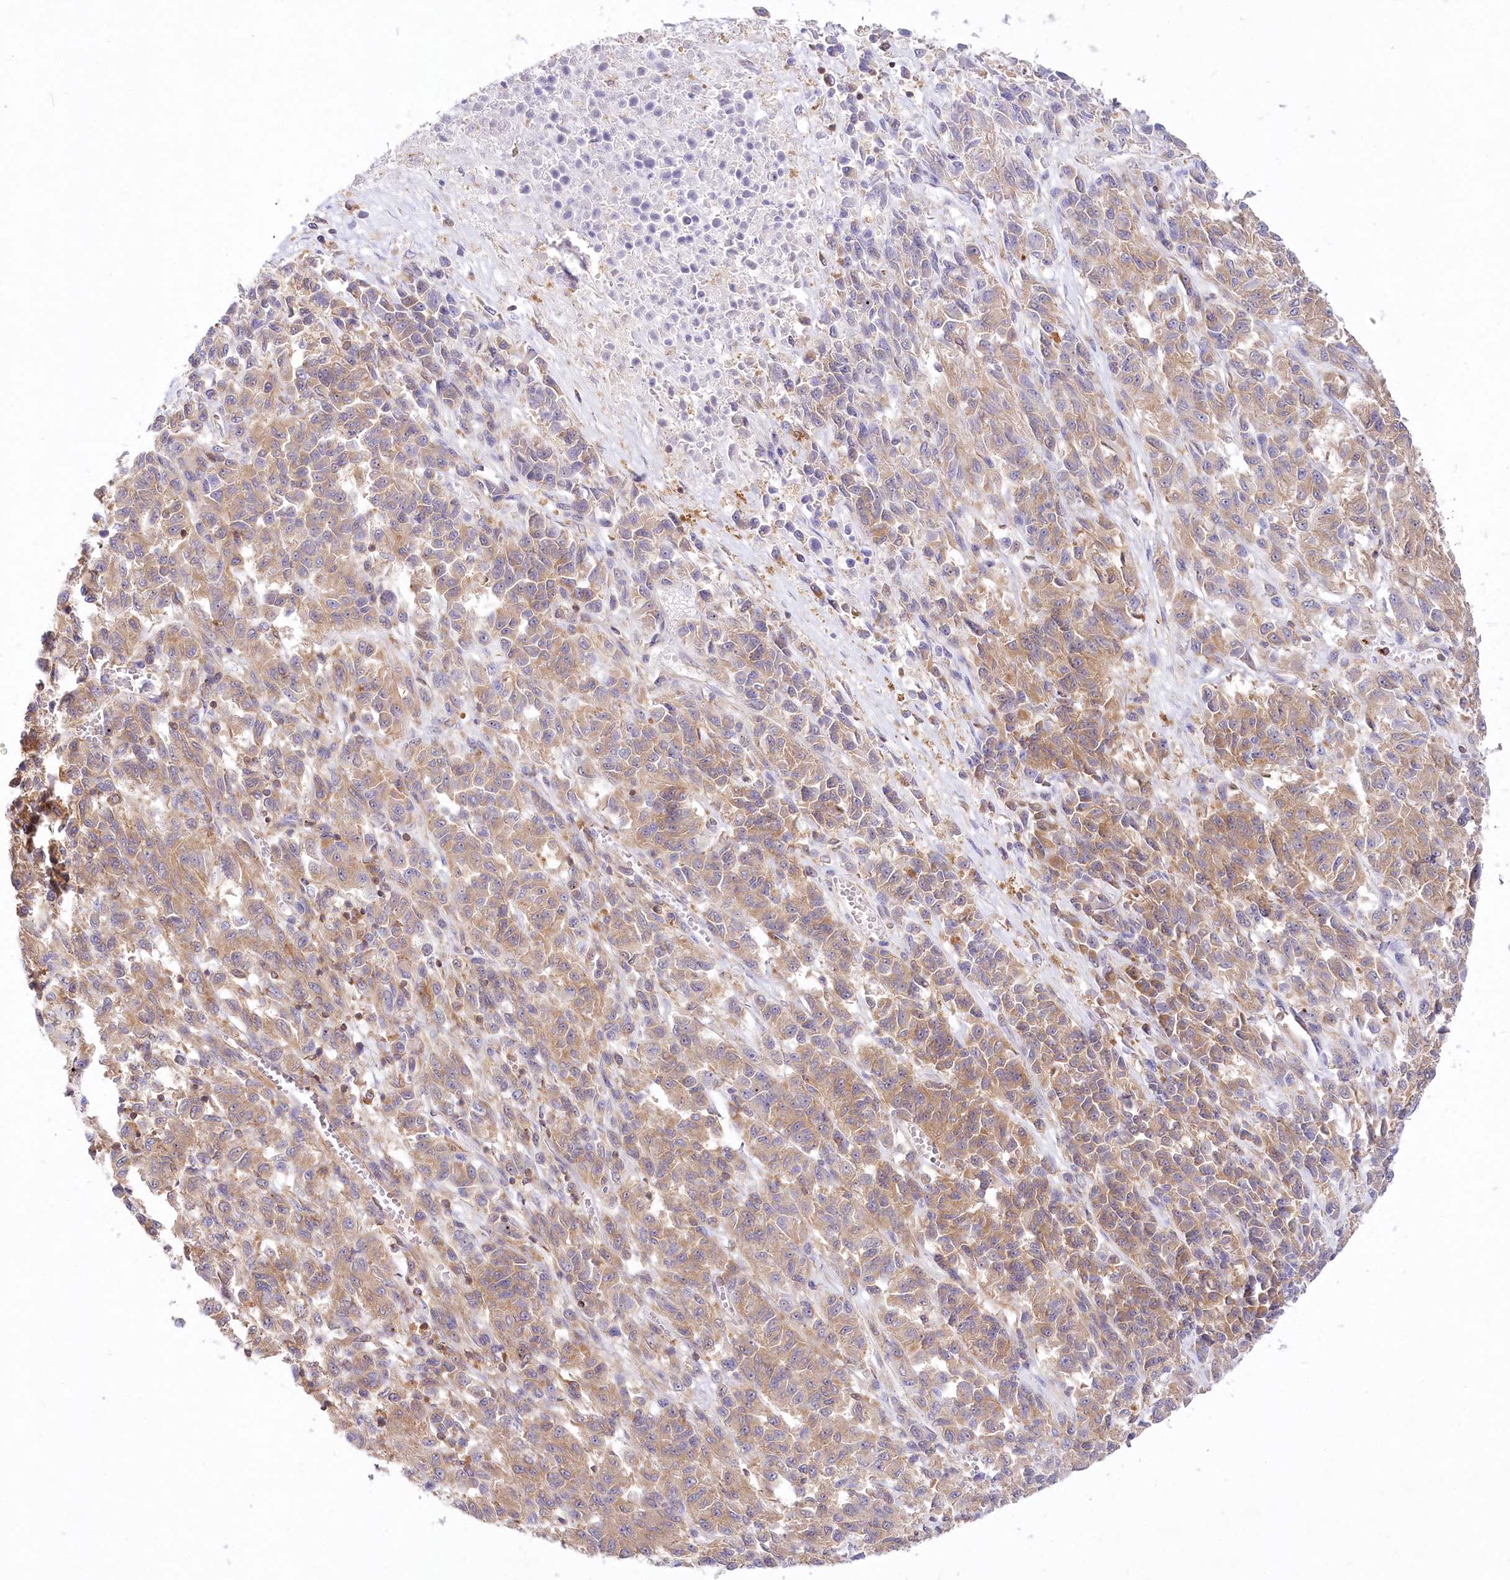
{"staining": {"intensity": "weak", "quantity": ">75%", "location": "cytoplasmic/membranous"}, "tissue": "melanoma", "cell_type": "Tumor cells", "image_type": "cancer", "snomed": [{"axis": "morphology", "description": "Malignant melanoma, Metastatic site"}, {"axis": "topography", "description": "Lung"}], "caption": "Malignant melanoma (metastatic site) stained with a protein marker reveals weak staining in tumor cells.", "gene": "ABRAXAS2", "patient": {"sex": "male", "age": 64}}